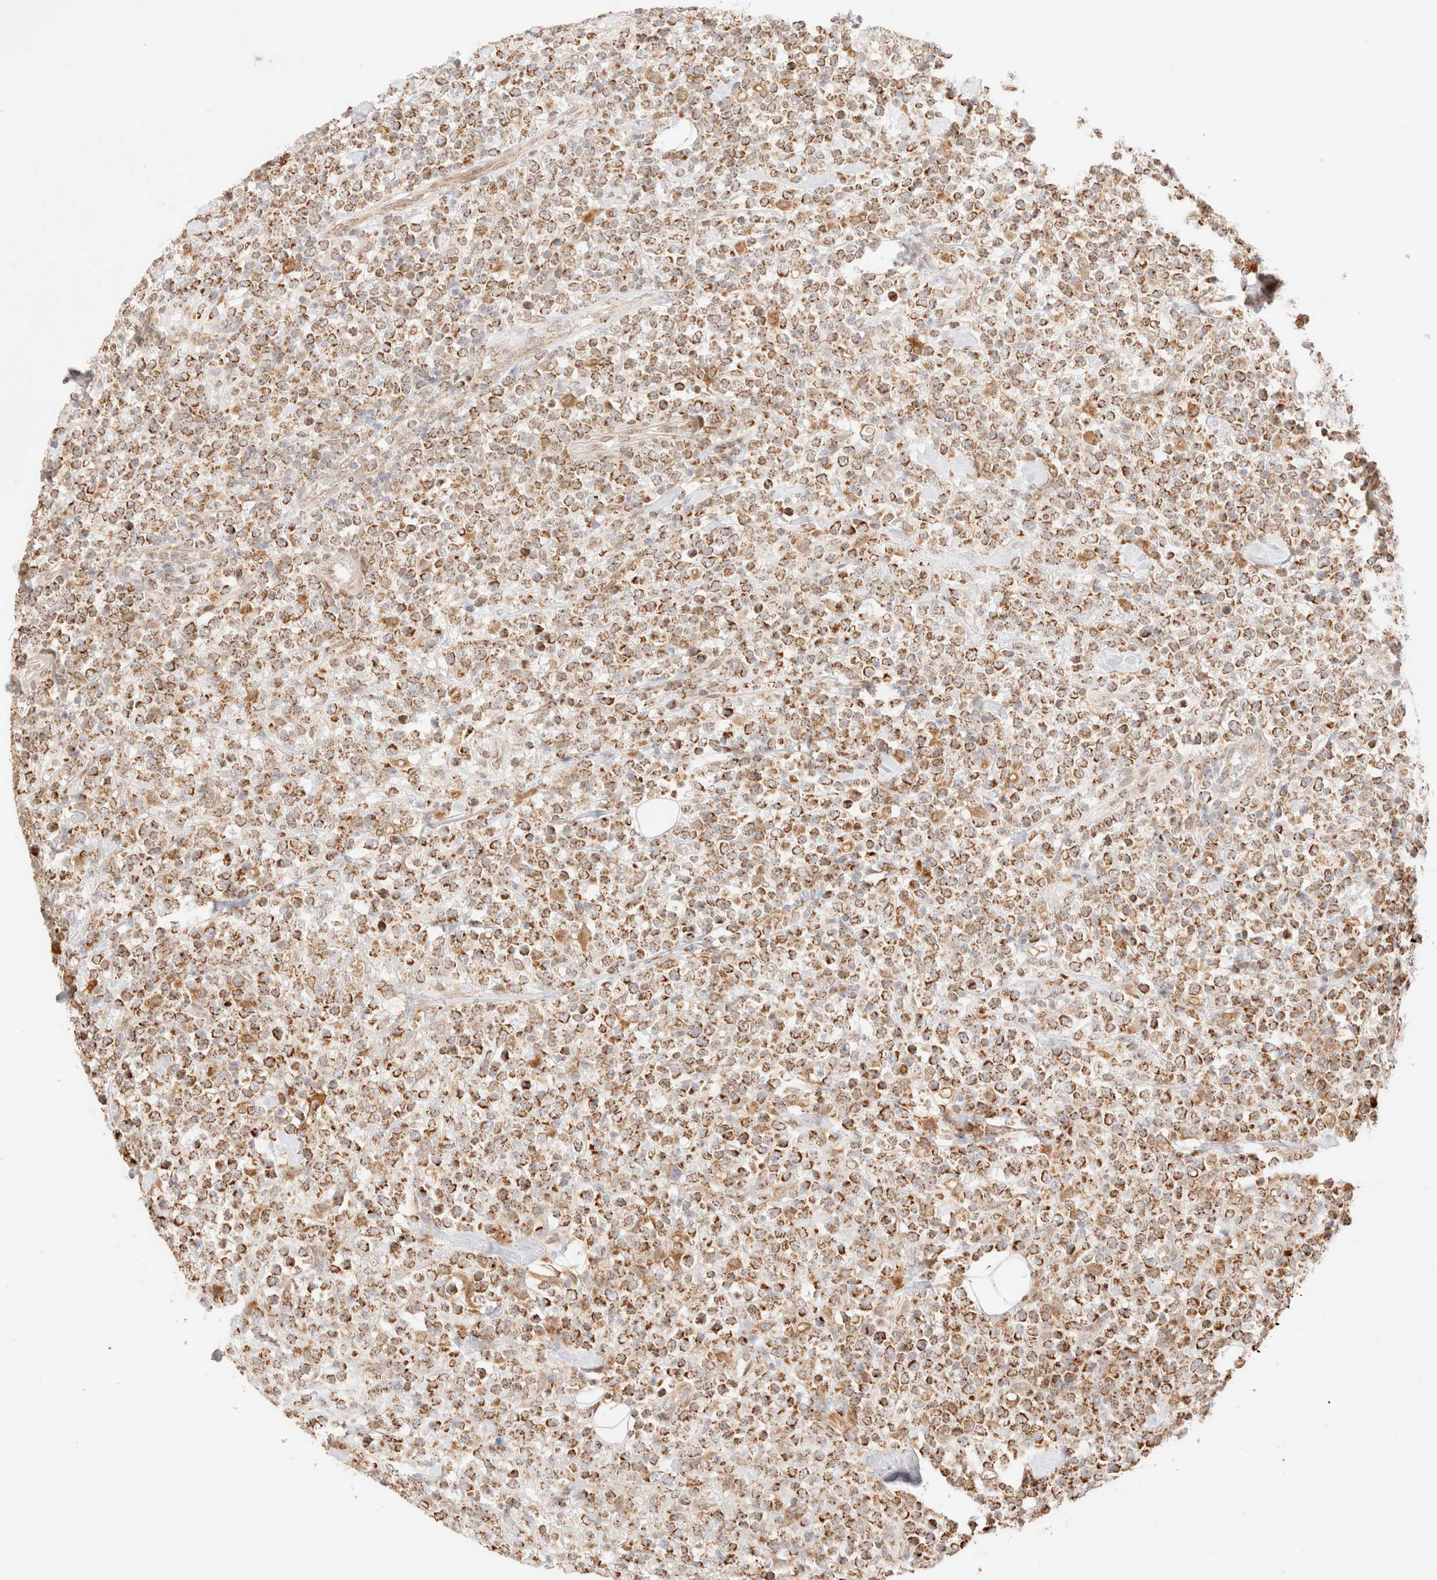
{"staining": {"intensity": "moderate", "quantity": ">75%", "location": "cytoplasmic/membranous"}, "tissue": "lymphoma", "cell_type": "Tumor cells", "image_type": "cancer", "snomed": [{"axis": "morphology", "description": "Malignant lymphoma, non-Hodgkin's type, High grade"}, {"axis": "topography", "description": "Colon"}], "caption": "Immunohistochemical staining of lymphoma shows moderate cytoplasmic/membranous protein expression in about >75% of tumor cells. Ihc stains the protein of interest in brown and the nuclei are stained blue.", "gene": "TACO1", "patient": {"sex": "female", "age": 53}}